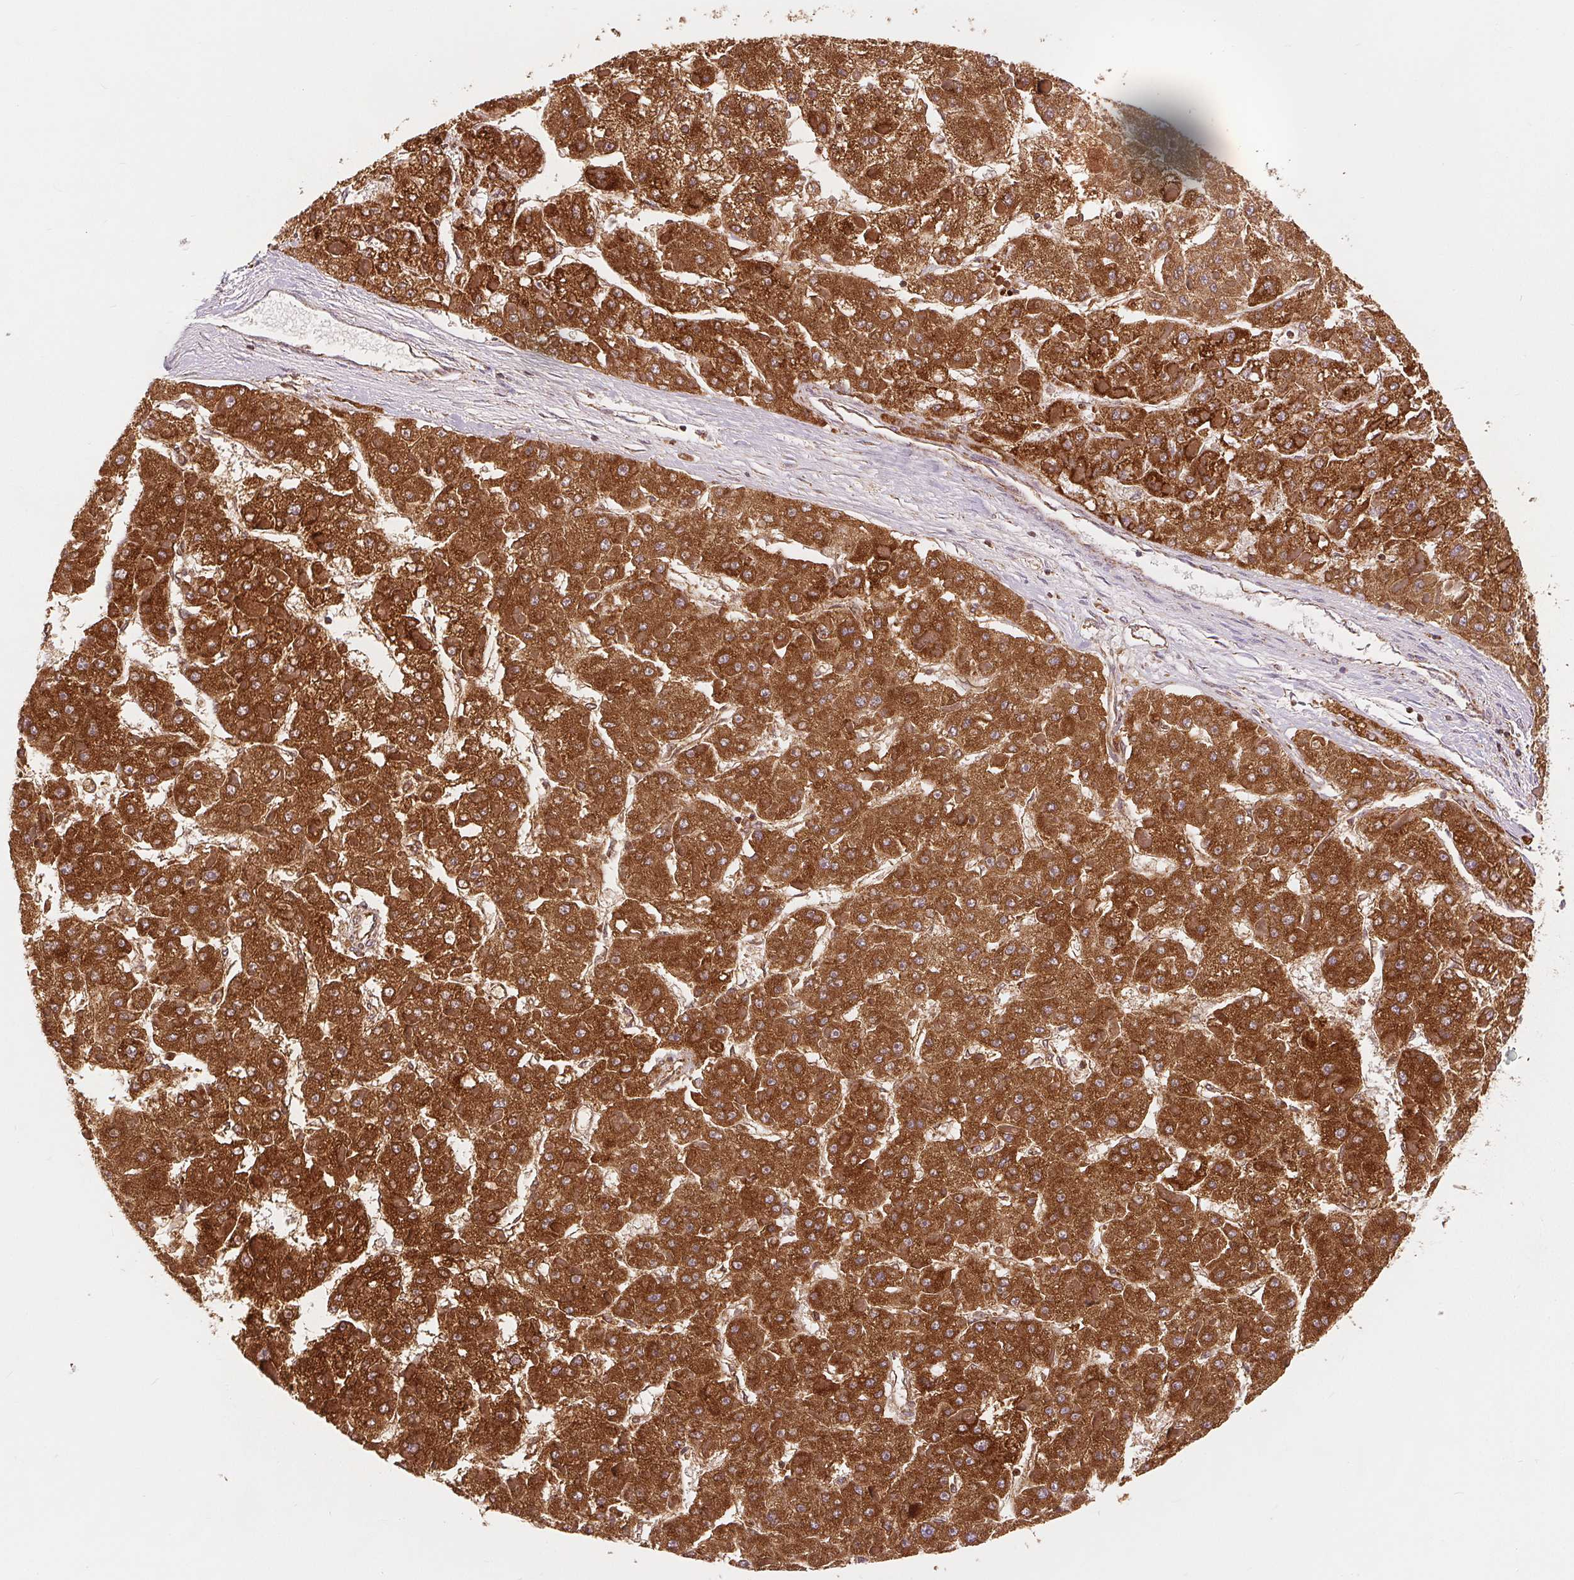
{"staining": {"intensity": "strong", "quantity": ">75%", "location": "cytoplasmic/membranous"}, "tissue": "liver cancer", "cell_type": "Tumor cells", "image_type": "cancer", "snomed": [{"axis": "morphology", "description": "Carcinoma, Hepatocellular, NOS"}, {"axis": "topography", "description": "Liver"}], "caption": "Immunohistochemistry of liver cancer (hepatocellular carcinoma) exhibits high levels of strong cytoplasmic/membranous staining in approximately >75% of tumor cells. The staining is performed using DAB (3,3'-diaminobenzidine) brown chromogen to label protein expression. The nuclei are counter-stained blue using hematoxylin.", "gene": "SDHB", "patient": {"sex": "female", "age": 73}}